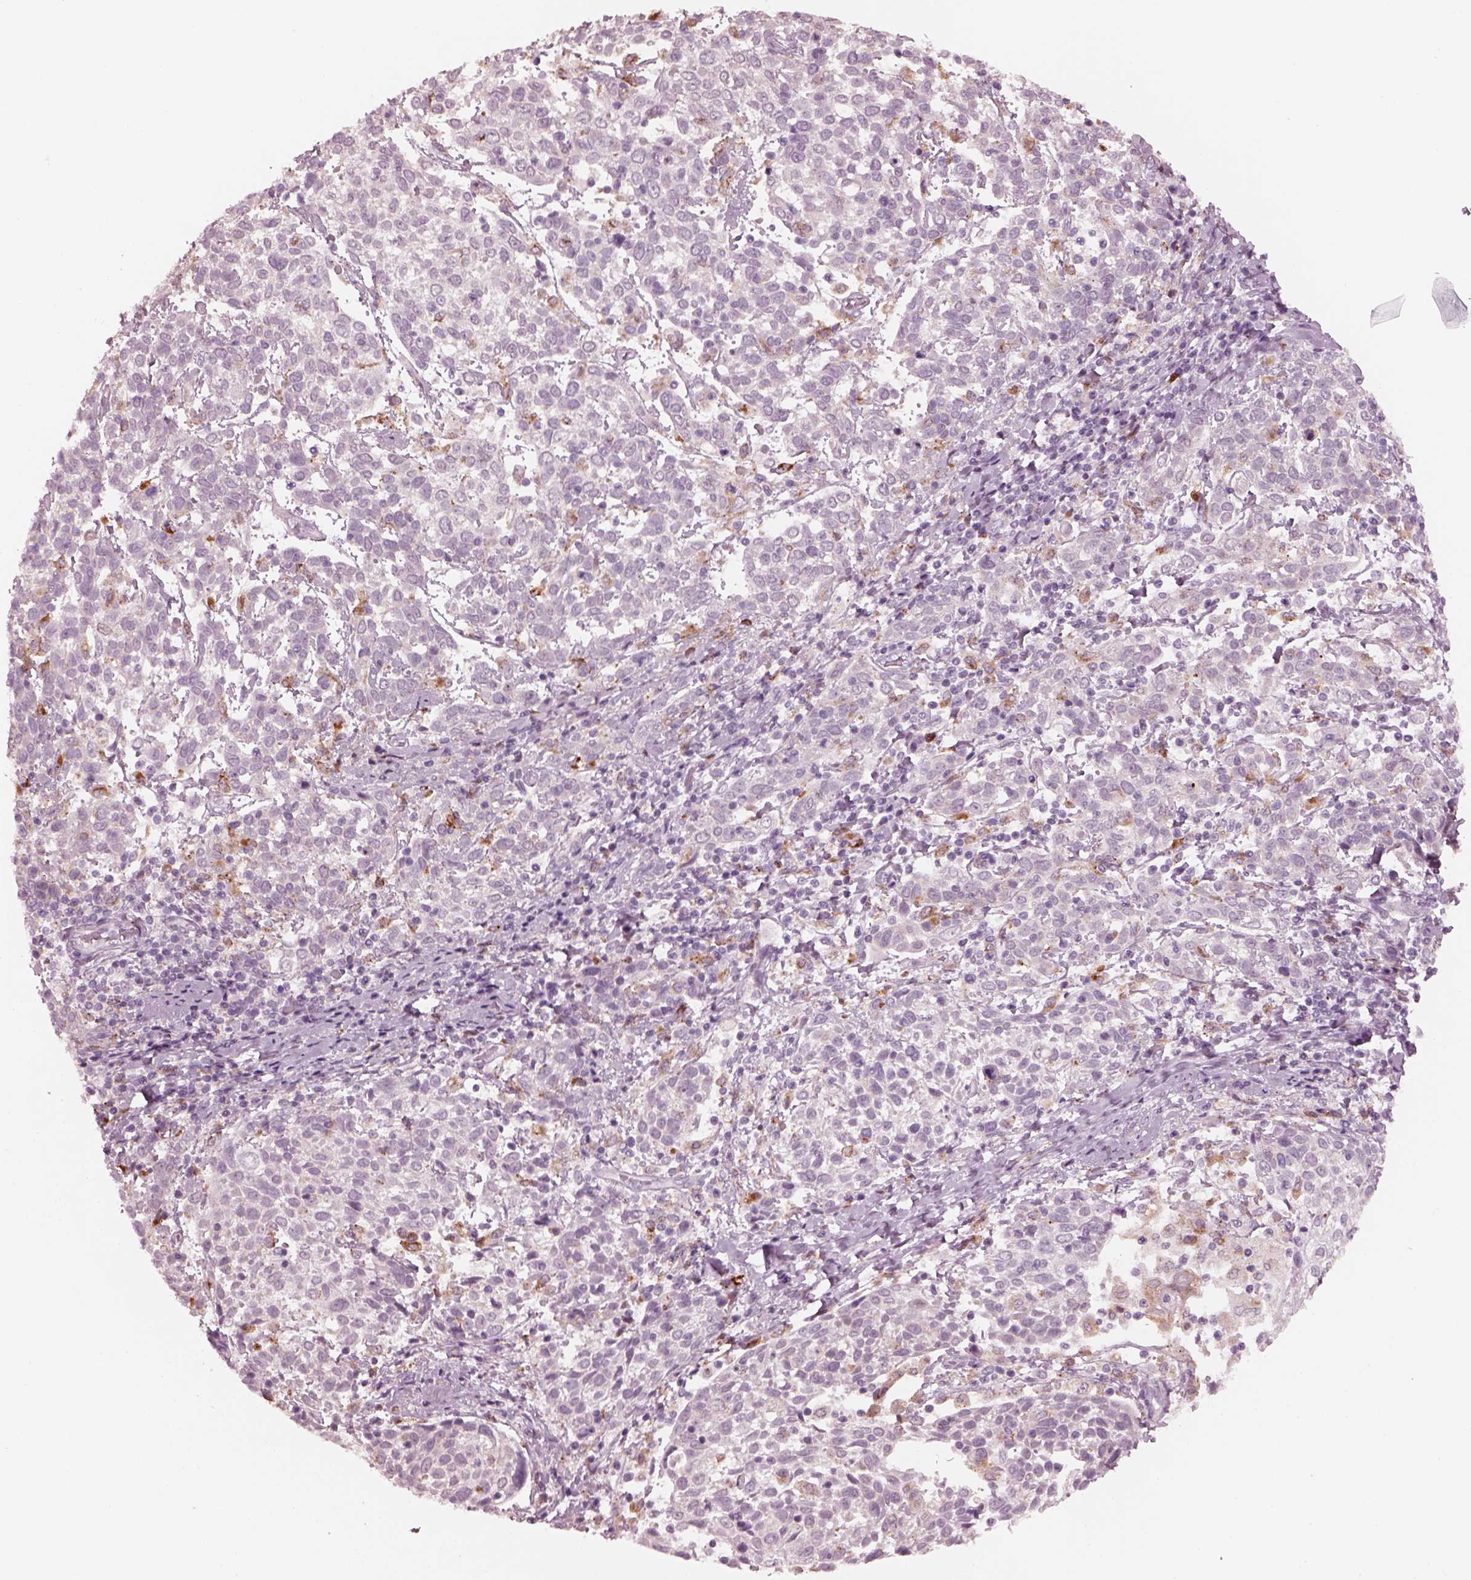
{"staining": {"intensity": "moderate", "quantity": "<25%", "location": "cytoplasmic/membranous"}, "tissue": "cervical cancer", "cell_type": "Tumor cells", "image_type": "cancer", "snomed": [{"axis": "morphology", "description": "Squamous cell carcinoma, NOS"}, {"axis": "topography", "description": "Cervix"}], "caption": "Immunohistochemical staining of cervical cancer shows low levels of moderate cytoplasmic/membranous protein positivity in about <25% of tumor cells.", "gene": "SLAMF8", "patient": {"sex": "female", "age": 61}}